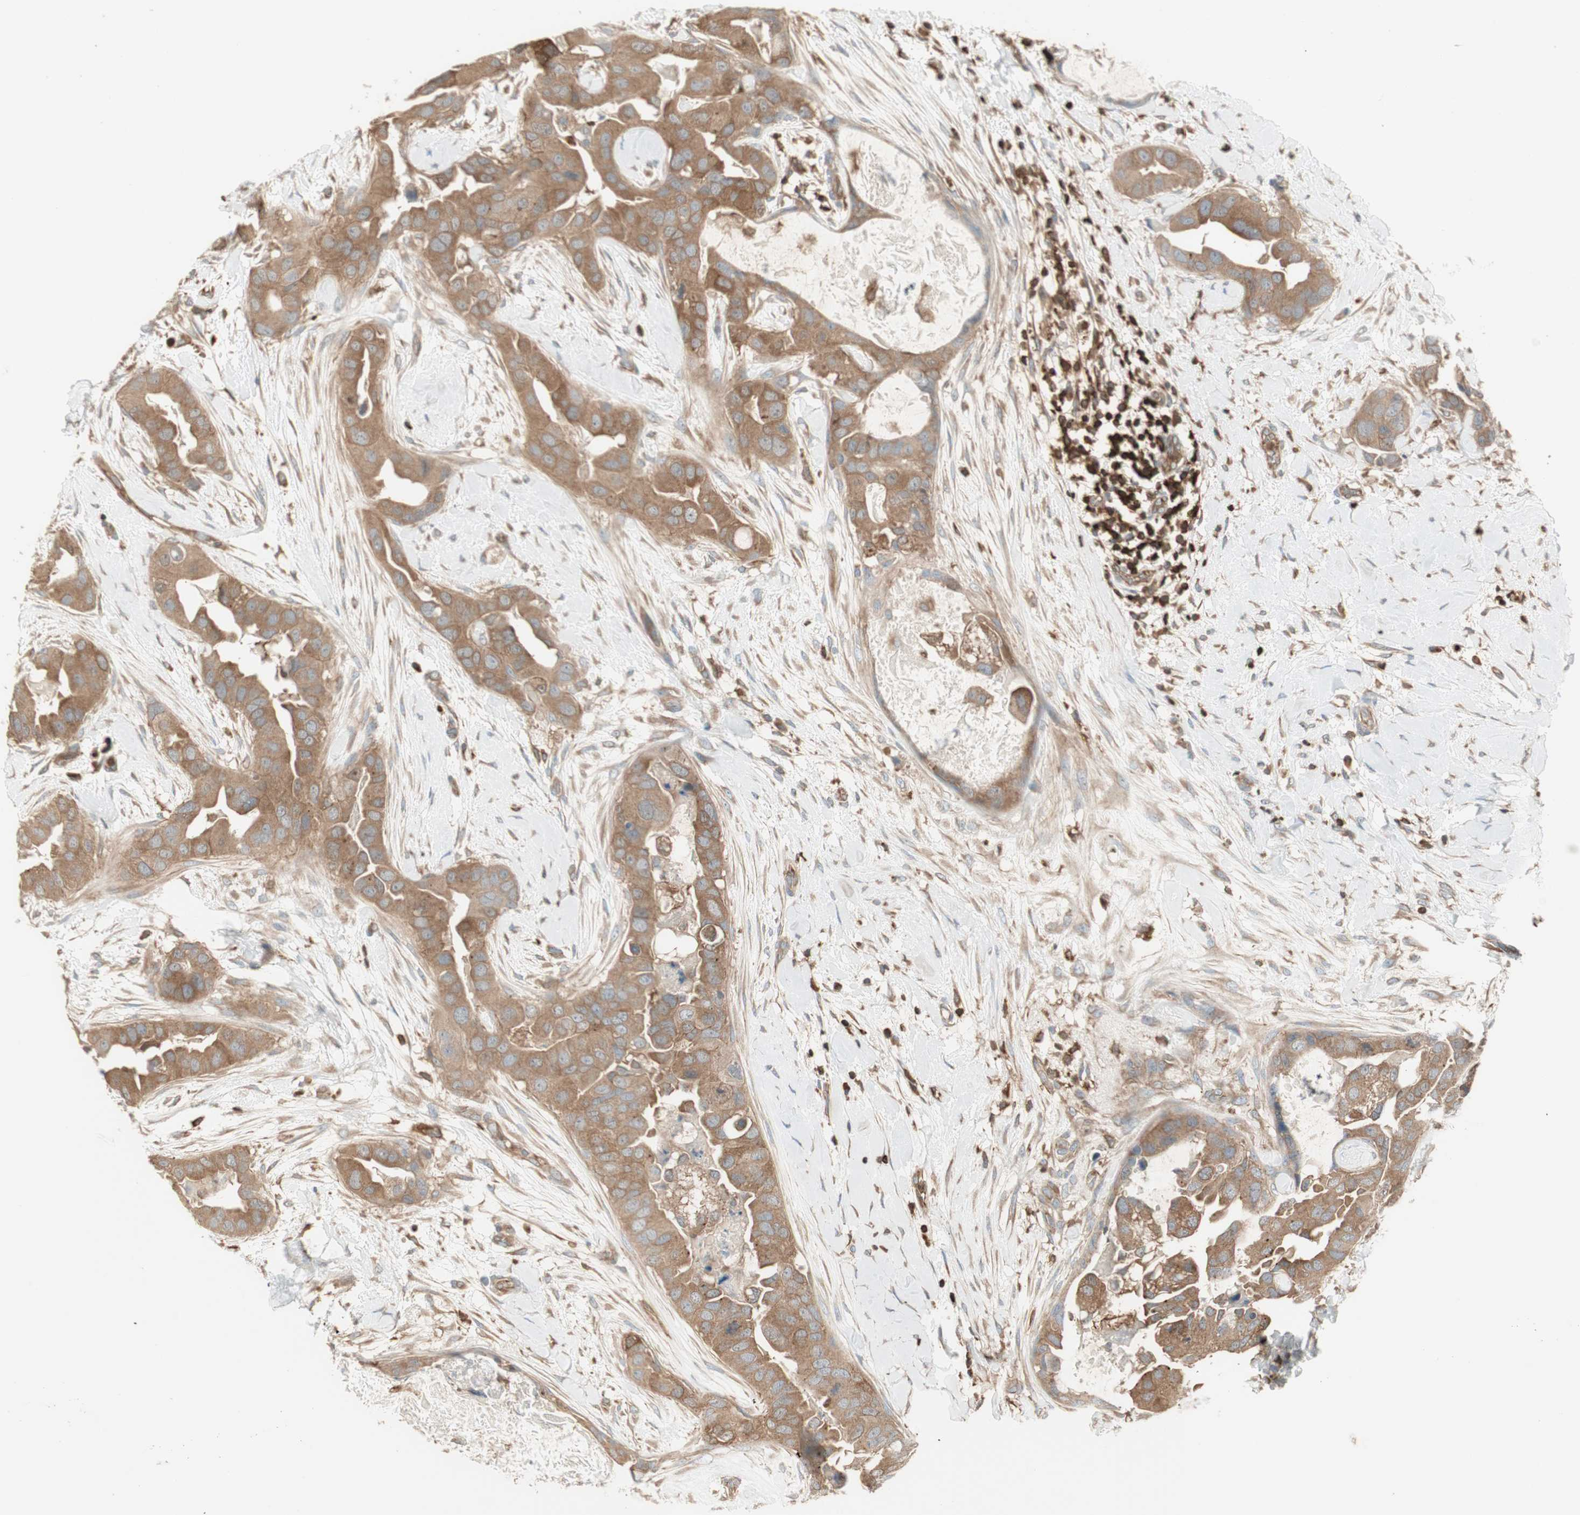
{"staining": {"intensity": "moderate", "quantity": ">75%", "location": "cytoplasmic/membranous"}, "tissue": "breast cancer", "cell_type": "Tumor cells", "image_type": "cancer", "snomed": [{"axis": "morphology", "description": "Duct carcinoma"}, {"axis": "topography", "description": "Breast"}], "caption": "This photomicrograph shows intraductal carcinoma (breast) stained with IHC to label a protein in brown. The cytoplasmic/membranous of tumor cells show moderate positivity for the protein. Nuclei are counter-stained blue.", "gene": "CRLF3", "patient": {"sex": "female", "age": 40}}